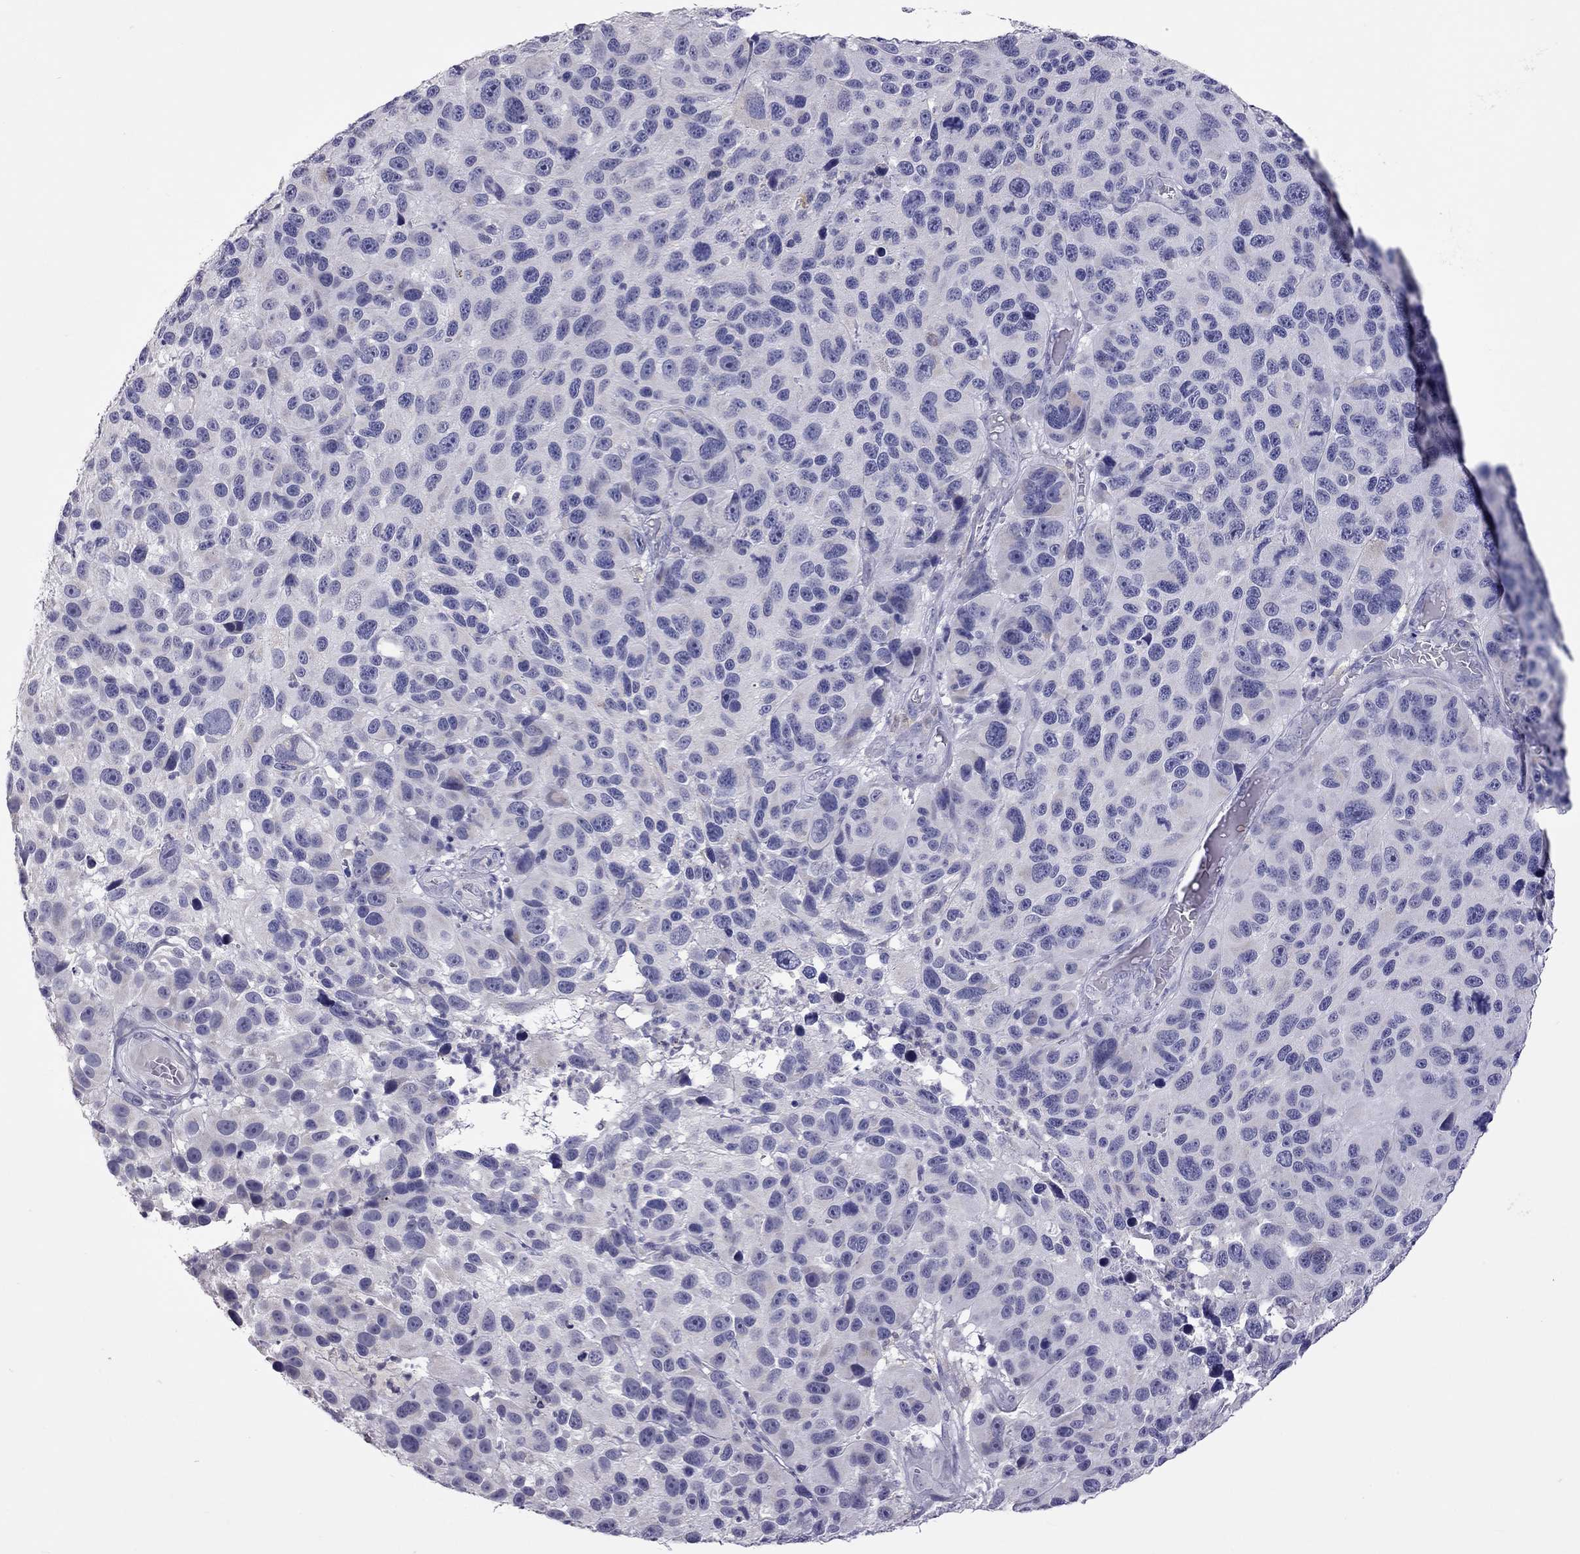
{"staining": {"intensity": "negative", "quantity": "none", "location": "none"}, "tissue": "melanoma", "cell_type": "Tumor cells", "image_type": "cancer", "snomed": [{"axis": "morphology", "description": "Malignant melanoma, NOS"}, {"axis": "topography", "description": "Skin"}], "caption": "Tumor cells are negative for brown protein staining in malignant melanoma. The staining was performed using DAB (3,3'-diaminobenzidine) to visualize the protein expression in brown, while the nuclei were stained in blue with hematoxylin (Magnification: 20x).", "gene": "PPP1R3A", "patient": {"sex": "male", "age": 53}}